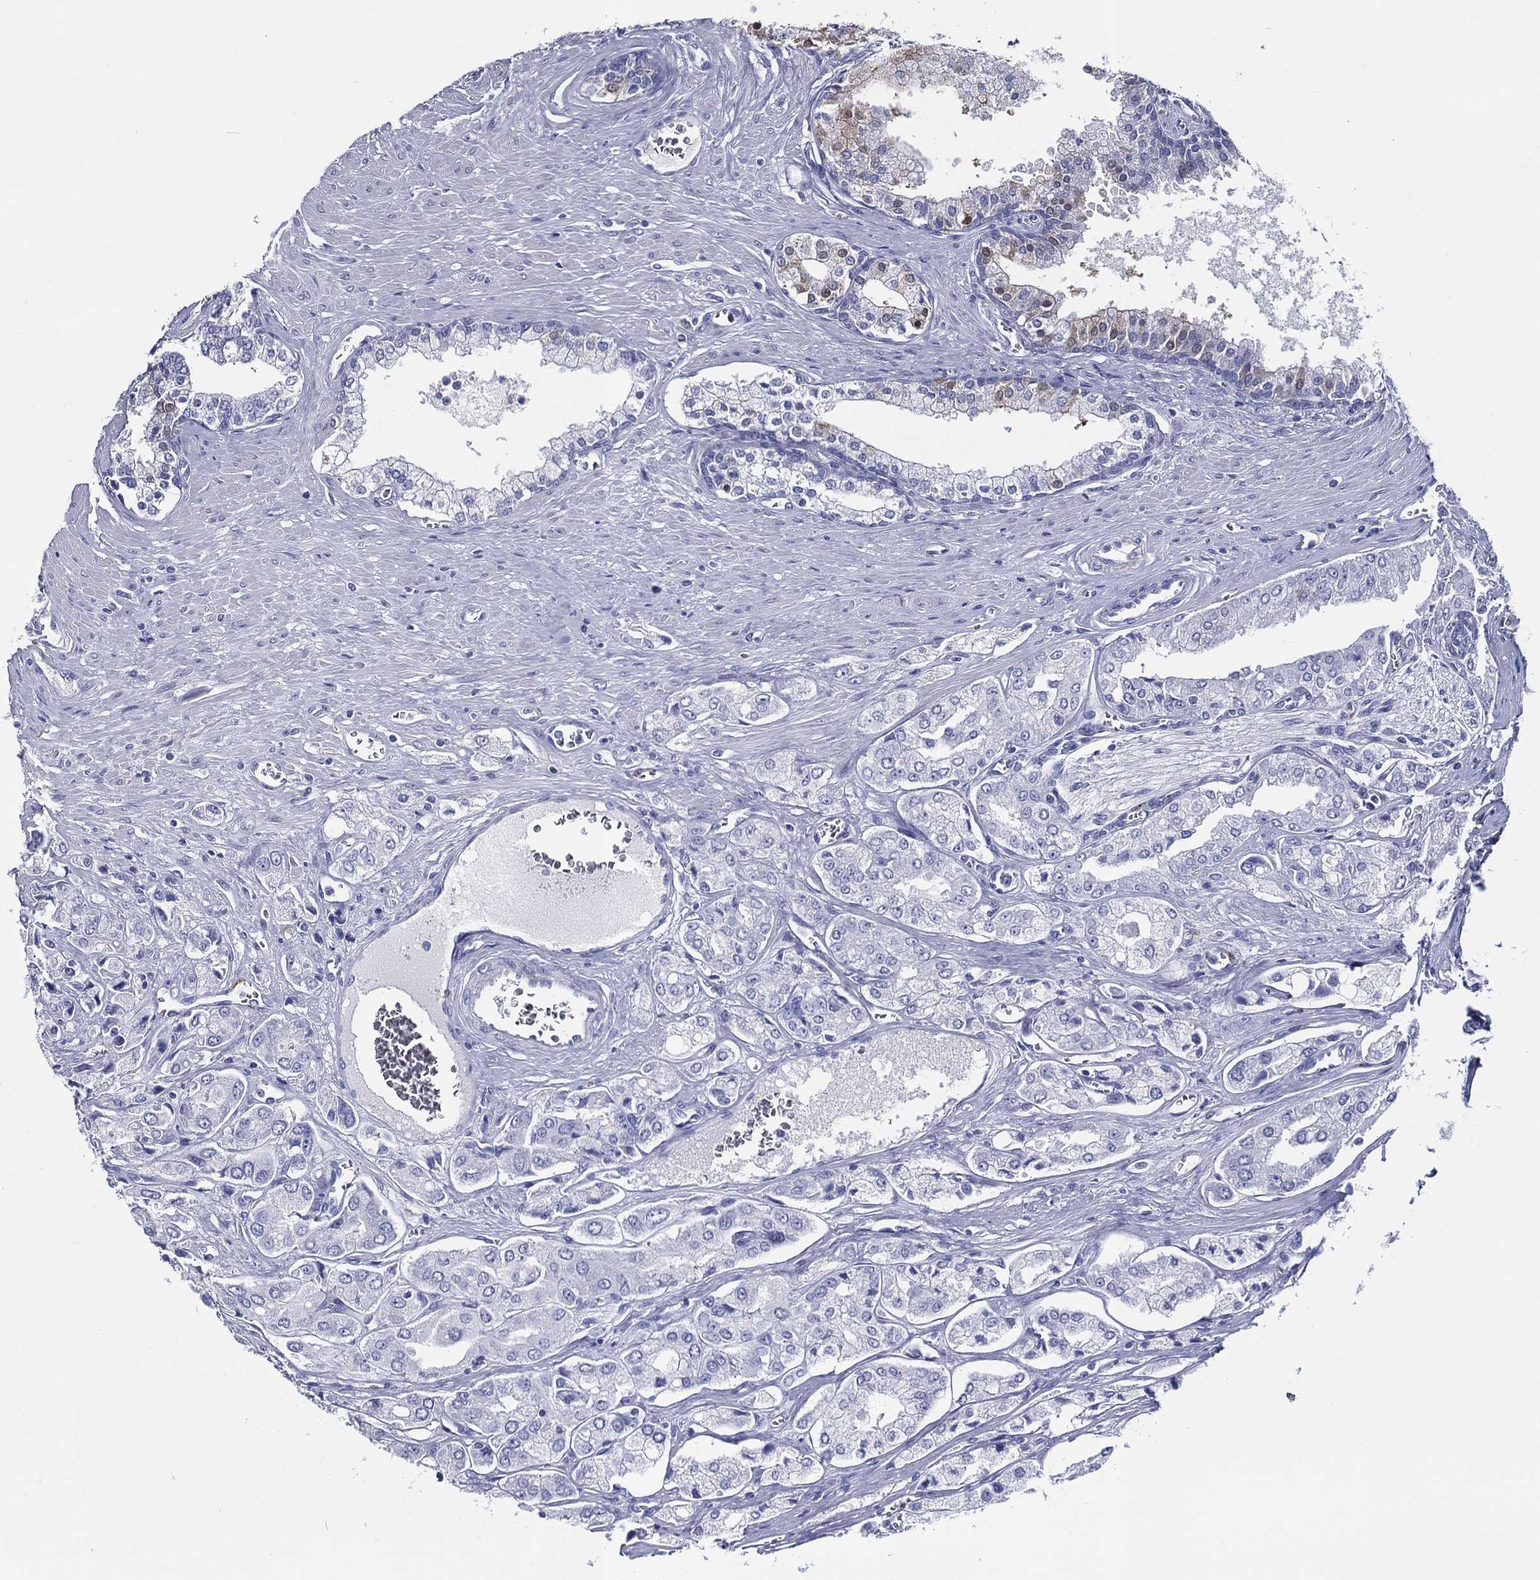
{"staining": {"intensity": "negative", "quantity": "none", "location": "none"}, "tissue": "prostate cancer", "cell_type": "Tumor cells", "image_type": "cancer", "snomed": [{"axis": "morphology", "description": "Adenocarcinoma, NOS"}, {"axis": "topography", "description": "Prostate and seminal vesicle, NOS"}, {"axis": "topography", "description": "Prostate"}], "caption": "The photomicrograph demonstrates no staining of tumor cells in prostate cancer (adenocarcinoma).", "gene": "ACE2", "patient": {"sex": "male", "age": 67}}